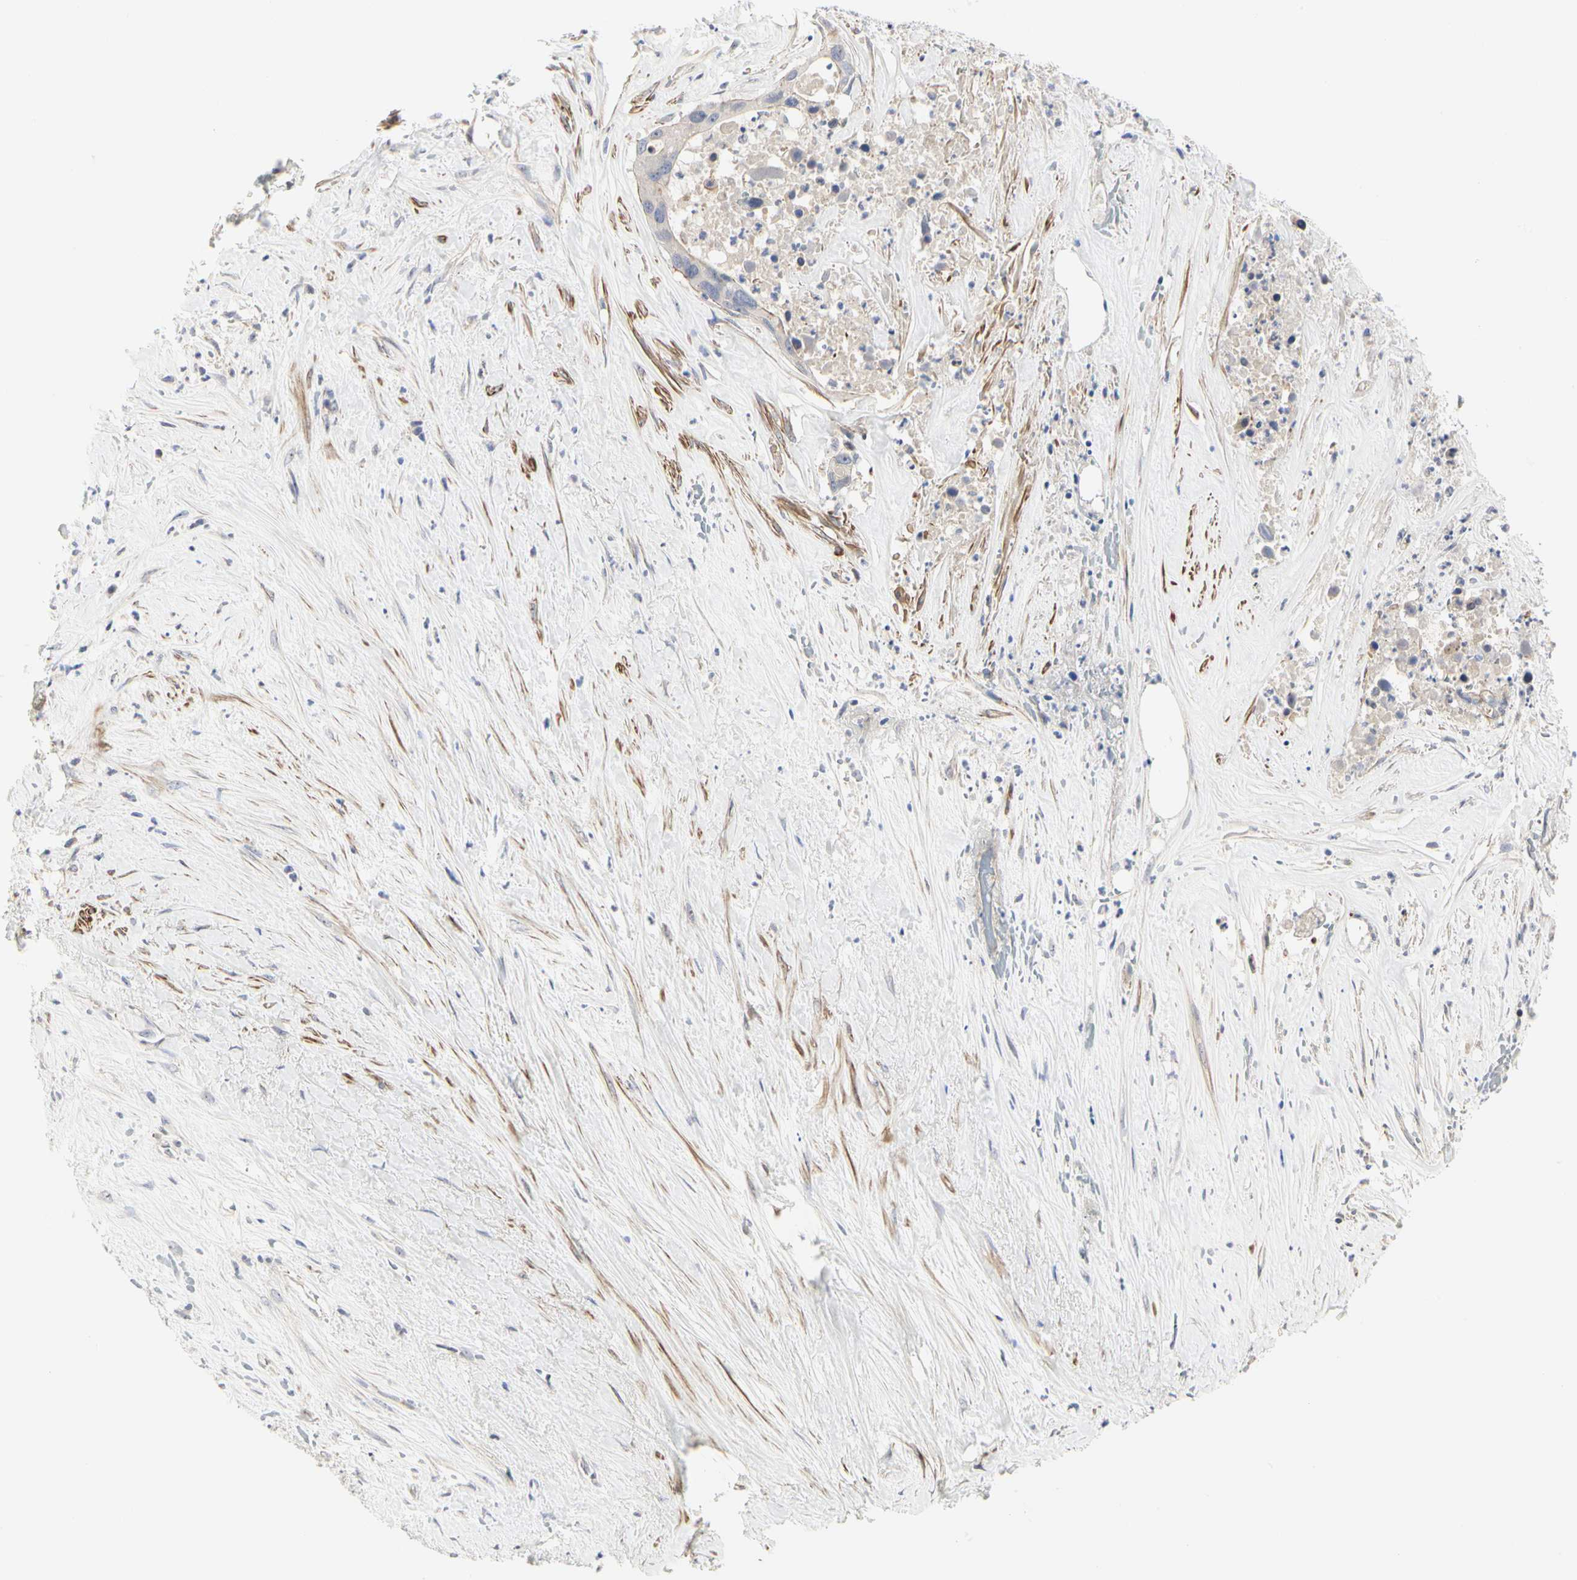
{"staining": {"intensity": "negative", "quantity": "none", "location": "none"}, "tissue": "liver cancer", "cell_type": "Tumor cells", "image_type": "cancer", "snomed": [{"axis": "morphology", "description": "Cholangiocarcinoma"}, {"axis": "topography", "description": "Liver"}], "caption": "DAB immunohistochemical staining of human liver cancer (cholangiocarcinoma) demonstrates no significant staining in tumor cells.", "gene": "SHANK2", "patient": {"sex": "female", "age": 65}}